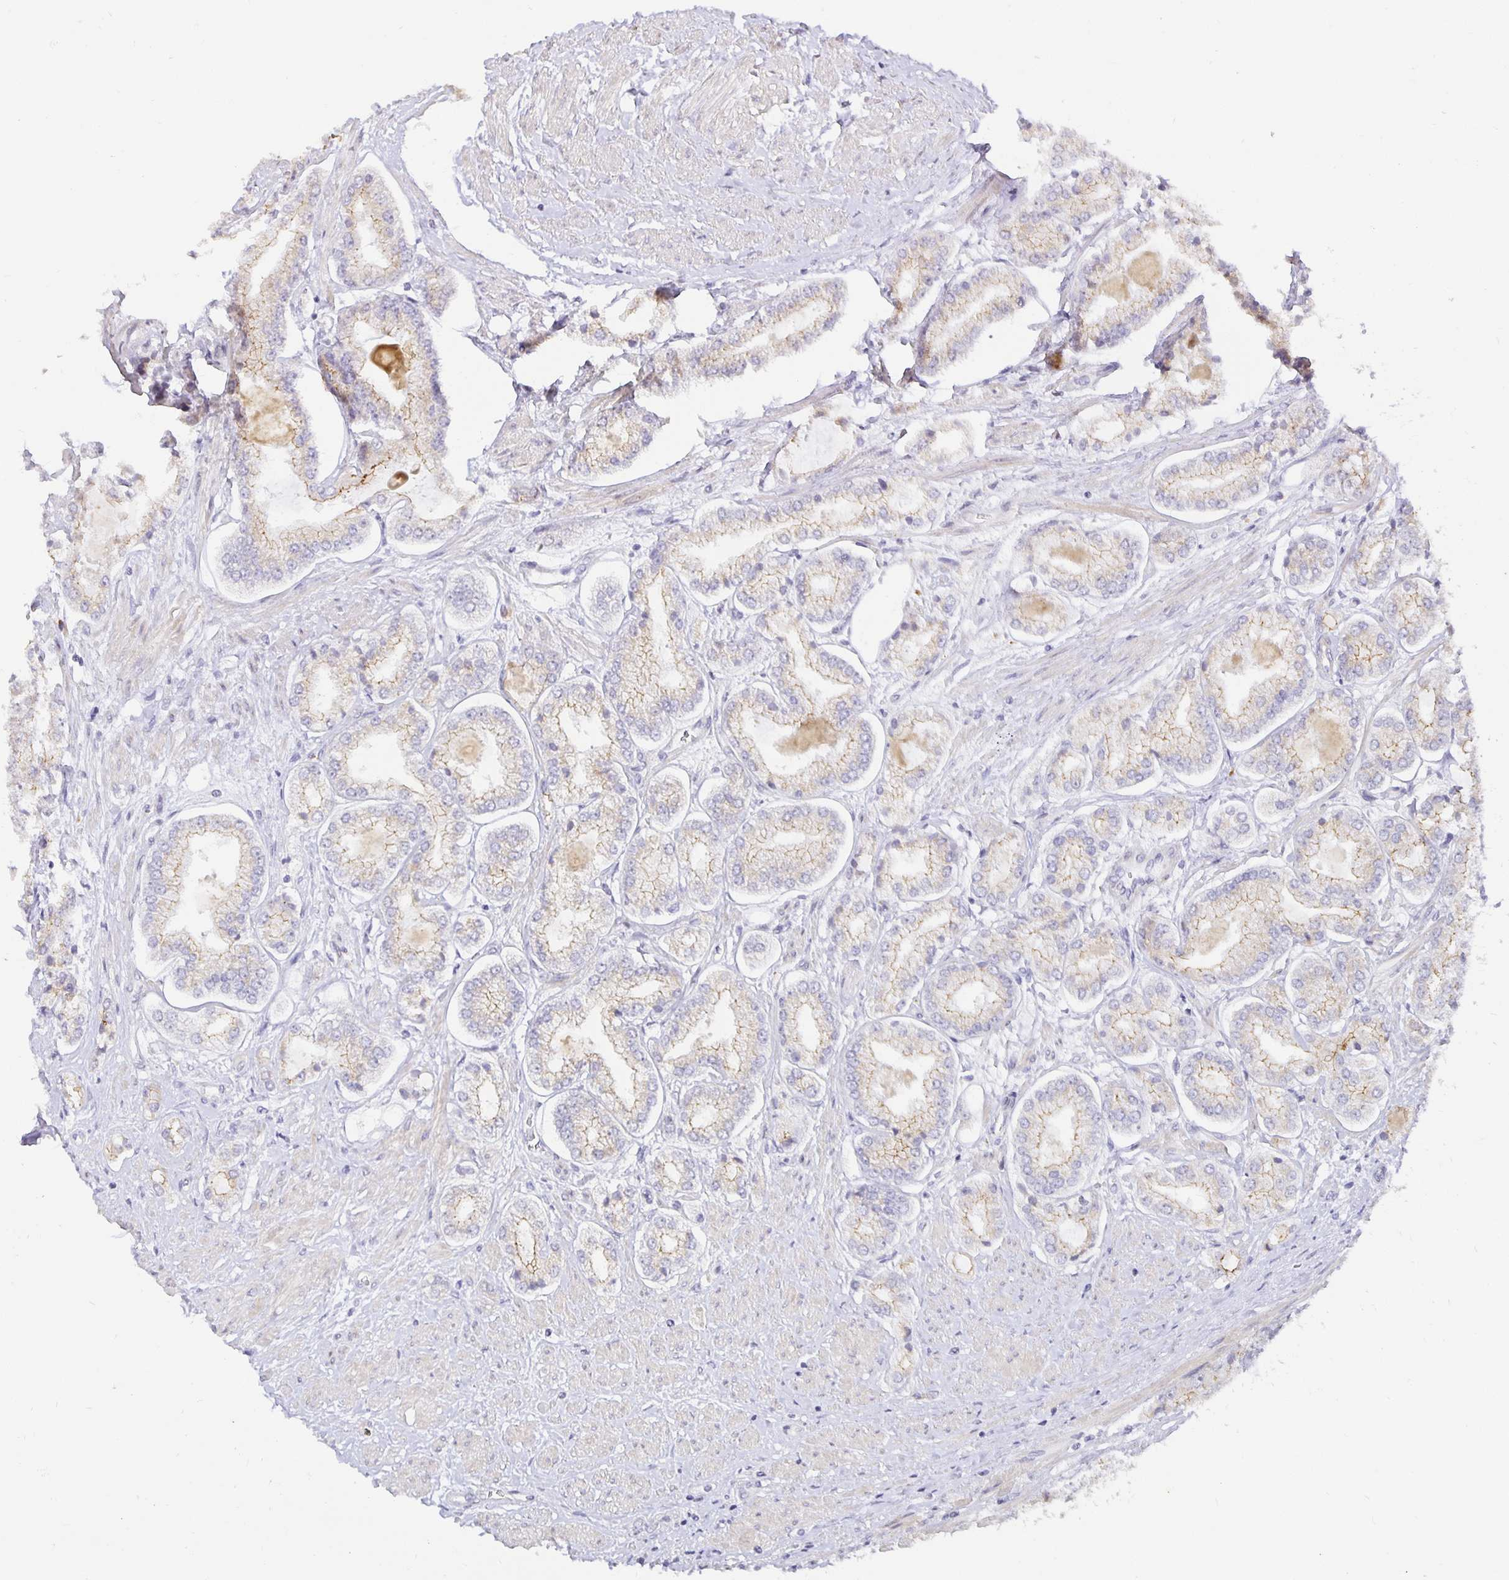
{"staining": {"intensity": "weak", "quantity": "<25%", "location": "cytoplasmic/membranous"}, "tissue": "prostate cancer", "cell_type": "Tumor cells", "image_type": "cancer", "snomed": [{"axis": "morphology", "description": "Adenocarcinoma, Low grade"}, {"axis": "topography", "description": "Prostate"}], "caption": "A high-resolution photomicrograph shows immunohistochemistry staining of low-grade adenocarcinoma (prostate), which displays no significant staining in tumor cells. (Brightfield microscopy of DAB (3,3'-diaminobenzidine) immunohistochemistry at high magnification).", "gene": "TJP3", "patient": {"sex": "male", "age": 69}}